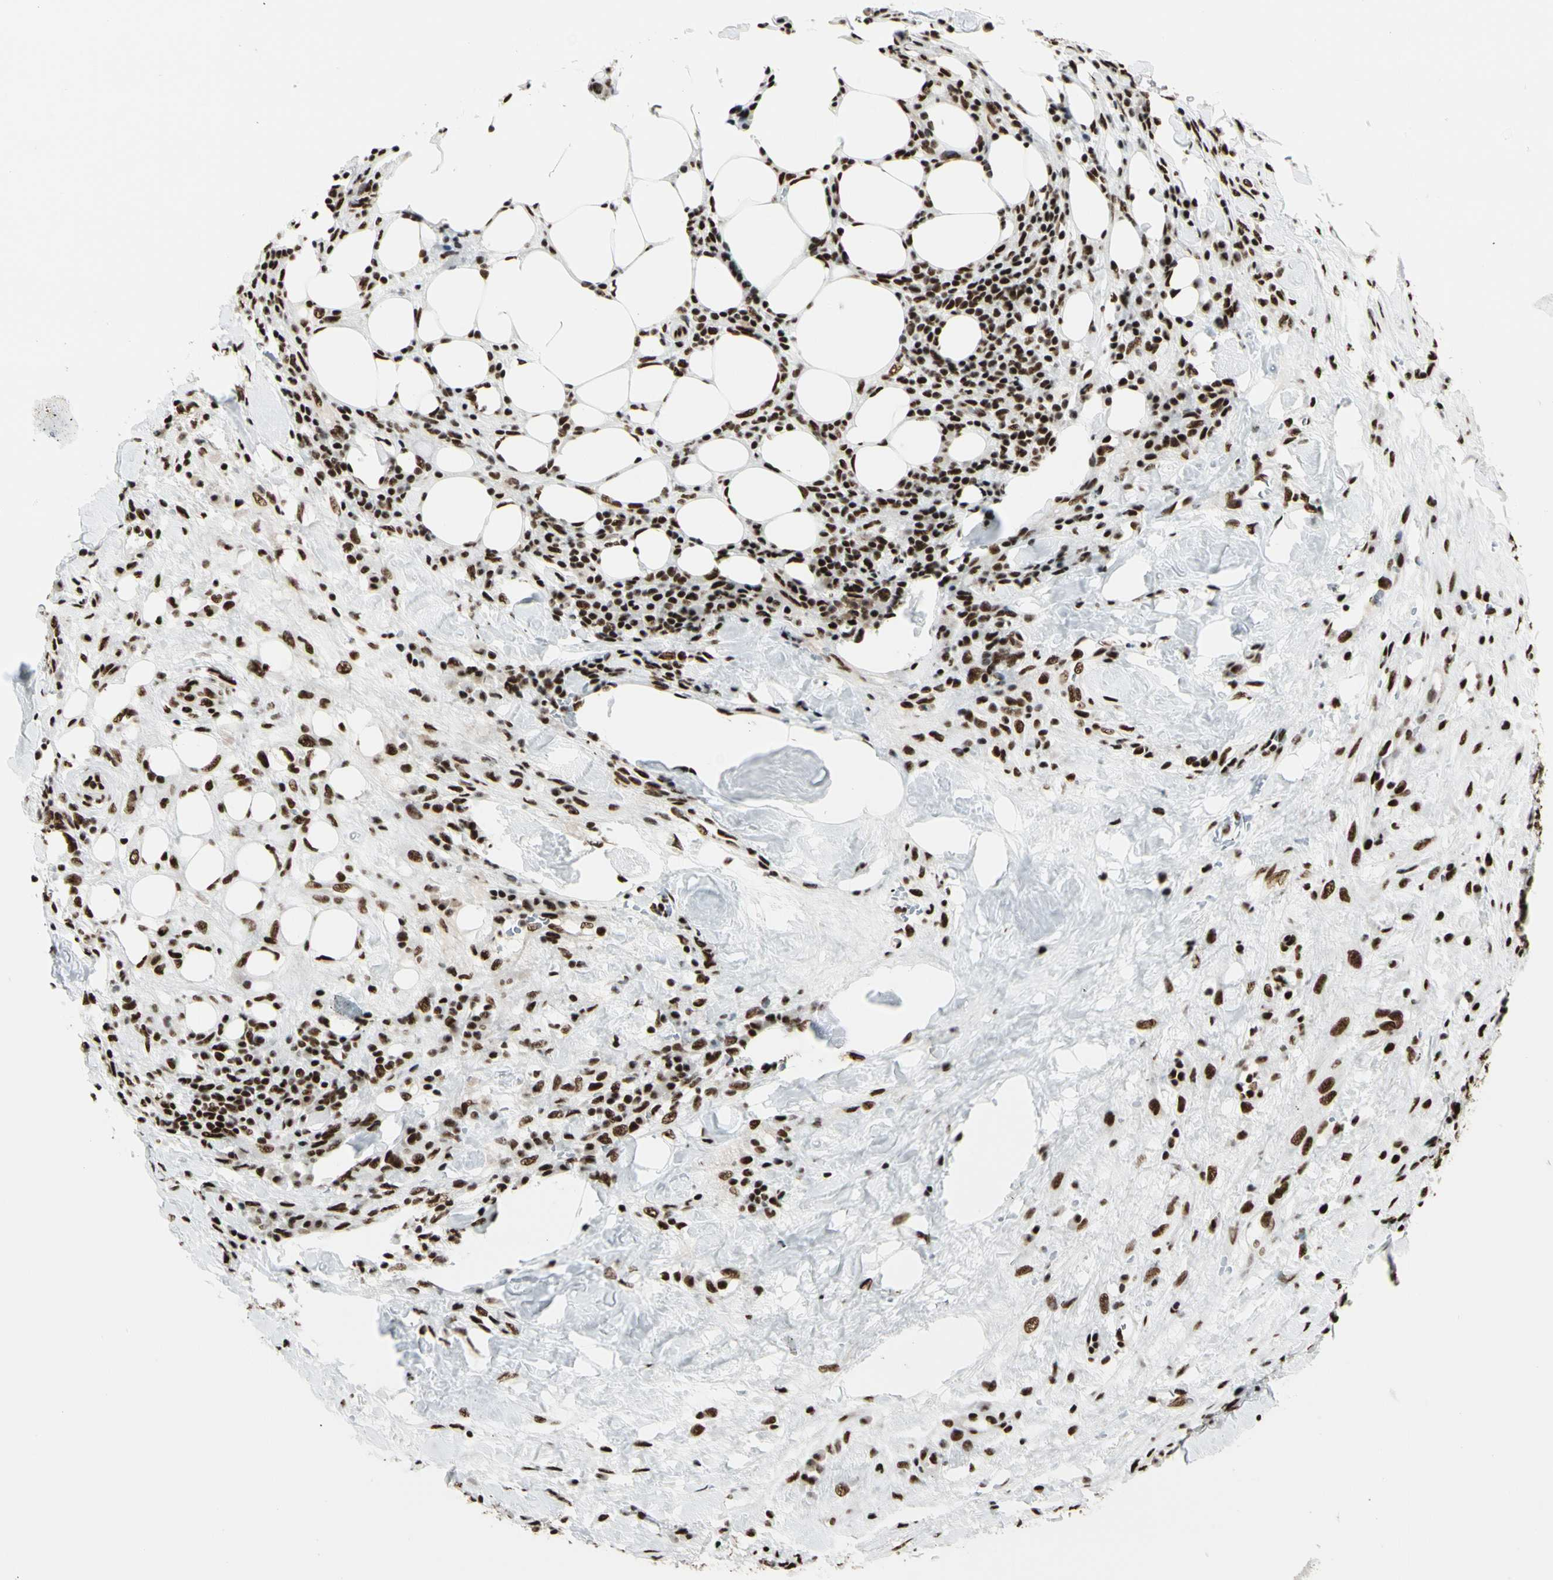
{"staining": {"intensity": "strong", "quantity": ">75%", "location": "nuclear"}, "tissue": "breast cancer", "cell_type": "Tumor cells", "image_type": "cancer", "snomed": [{"axis": "morphology", "description": "Duct carcinoma"}, {"axis": "topography", "description": "Breast"}], "caption": "The histopathology image reveals immunohistochemical staining of breast invasive ductal carcinoma. There is strong nuclear expression is identified in approximately >75% of tumor cells.", "gene": "CCAR1", "patient": {"sex": "female", "age": 37}}